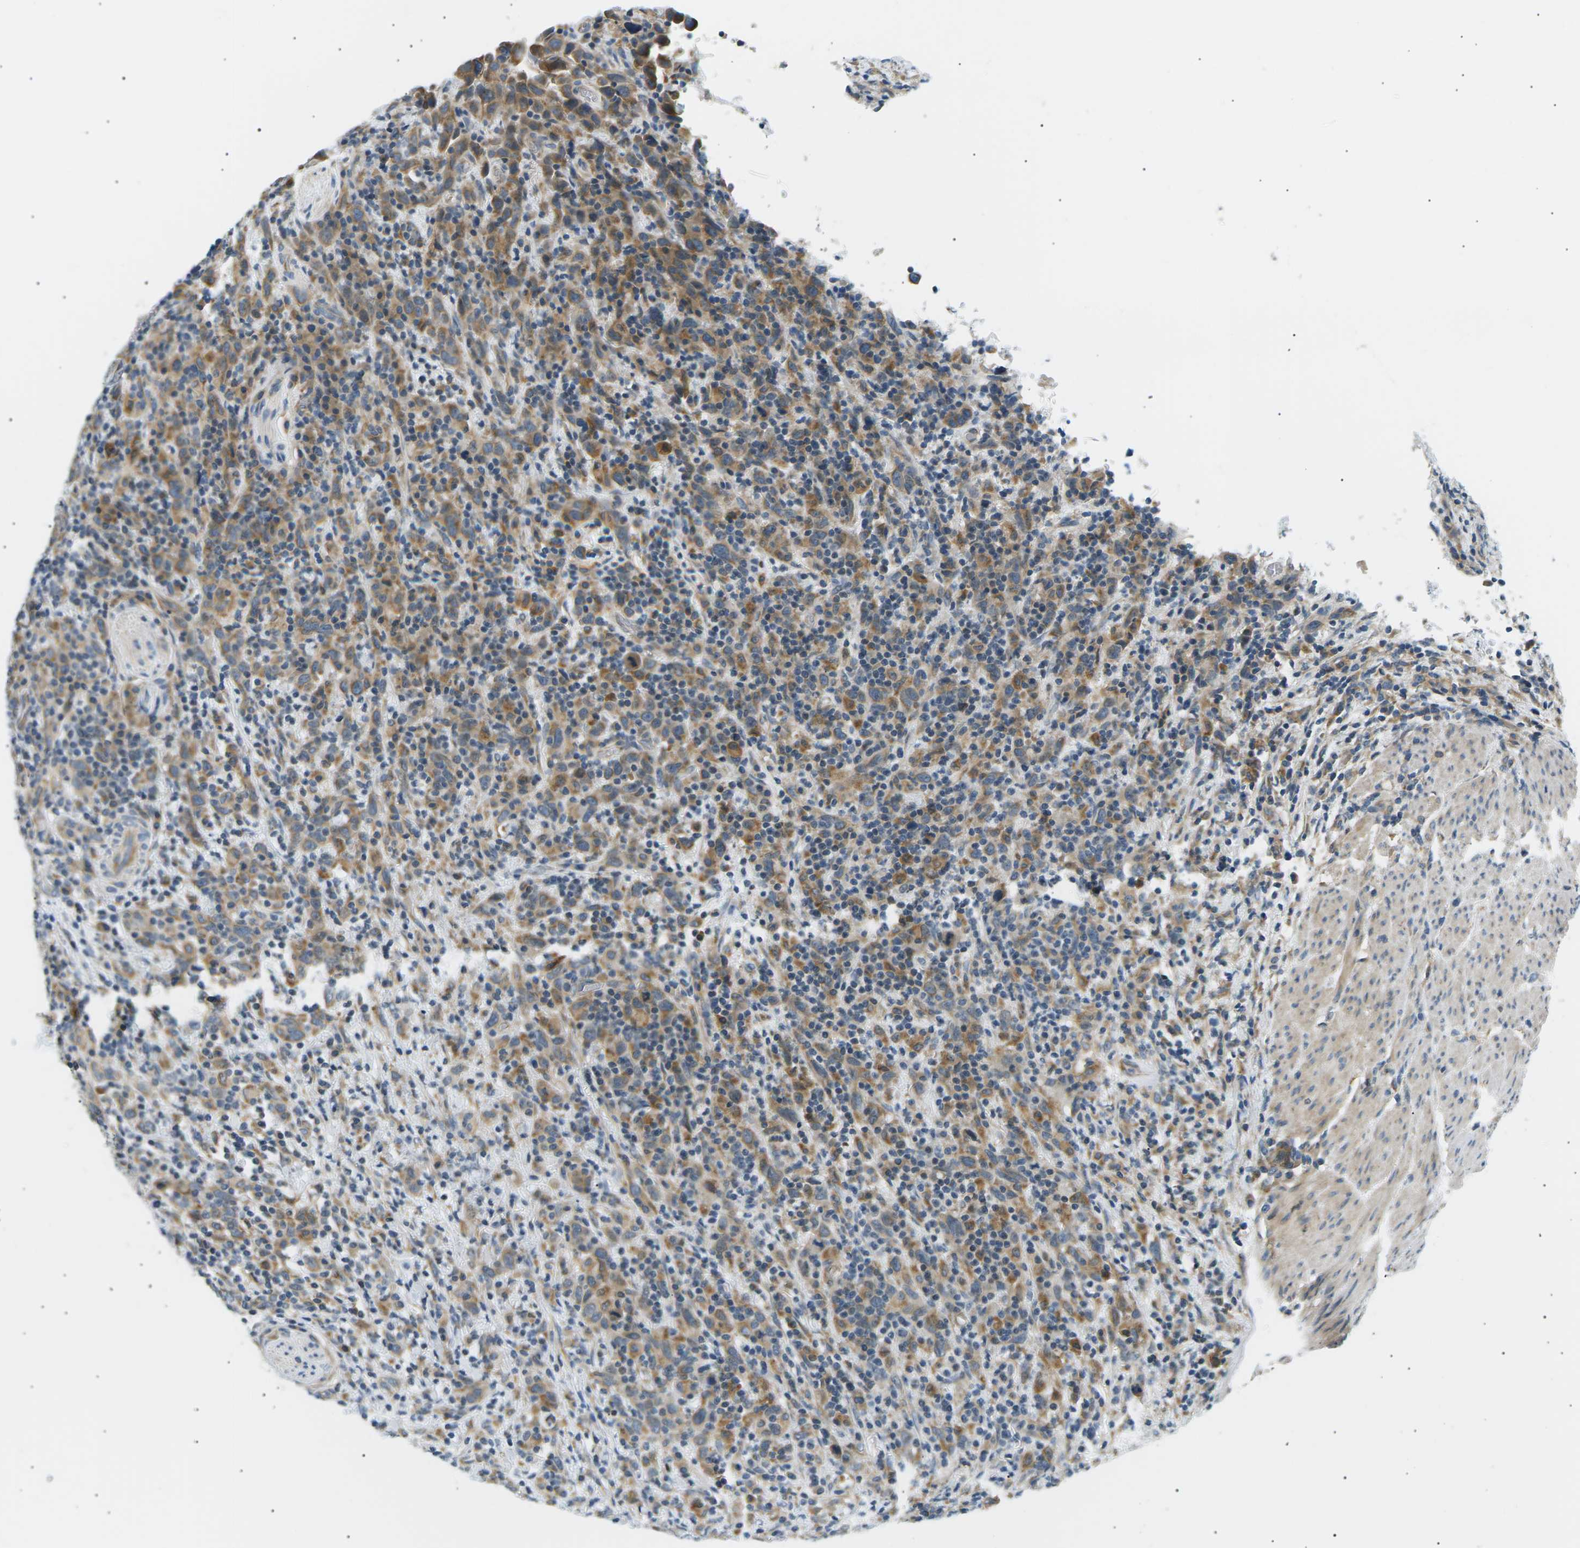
{"staining": {"intensity": "moderate", "quantity": "25%-75%", "location": "cytoplasmic/membranous"}, "tissue": "urothelial cancer", "cell_type": "Tumor cells", "image_type": "cancer", "snomed": [{"axis": "morphology", "description": "Urothelial carcinoma, High grade"}, {"axis": "topography", "description": "Urinary bladder"}], "caption": "Immunohistochemistry (IHC) of urothelial cancer displays medium levels of moderate cytoplasmic/membranous expression in about 25%-75% of tumor cells. The staining was performed using DAB, with brown indicating positive protein expression. Nuclei are stained blue with hematoxylin.", "gene": "TBC1D8", "patient": {"sex": "male", "age": 61}}